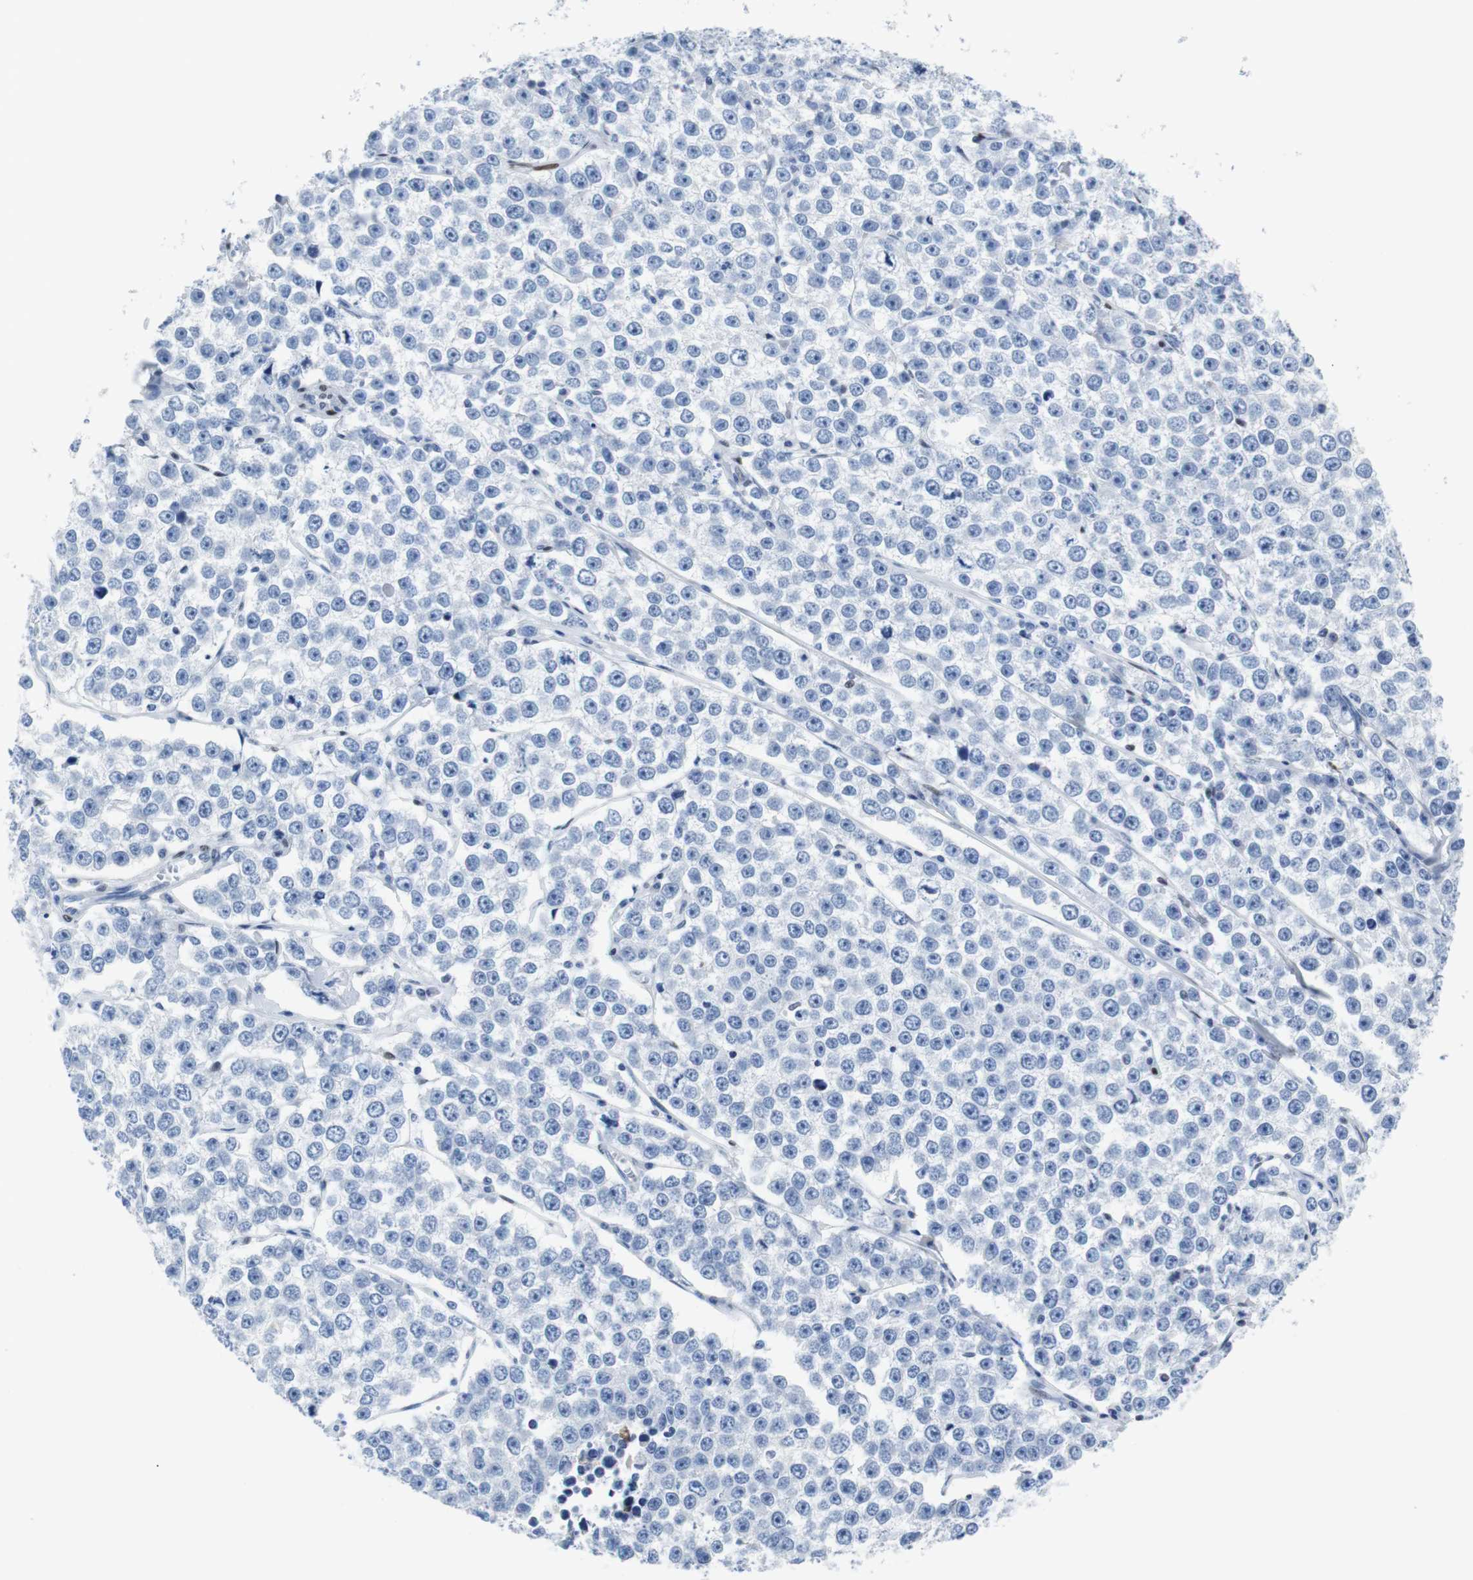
{"staining": {"intensity": "negative", "quantity": "none", "location": "none"}, "tissue": "testis cancer", "cell_type": "Tumor cells", "image_type": "cancer", "snomed": [{"axis": "morphology", "description": "Seminoma, NOS"}, {"axis": "morphology", "description": "Carcinoma, Embryonal, NOS"}, {"axis": "topography", "description": "Testis"}], "caption": "Immunohistochemistry (IHC) image of embryonal carcinoma (testis) stained for a protein (brown), which demonstrates no expression in tumor cells. (Stains: DAB immunohistochemistry (IHC) with hematoxylin counter stain, Microscopy: brightfield microscopy at high magnification).", "gene": "JUN", "patient": {"sex": "male", "age": 52}}